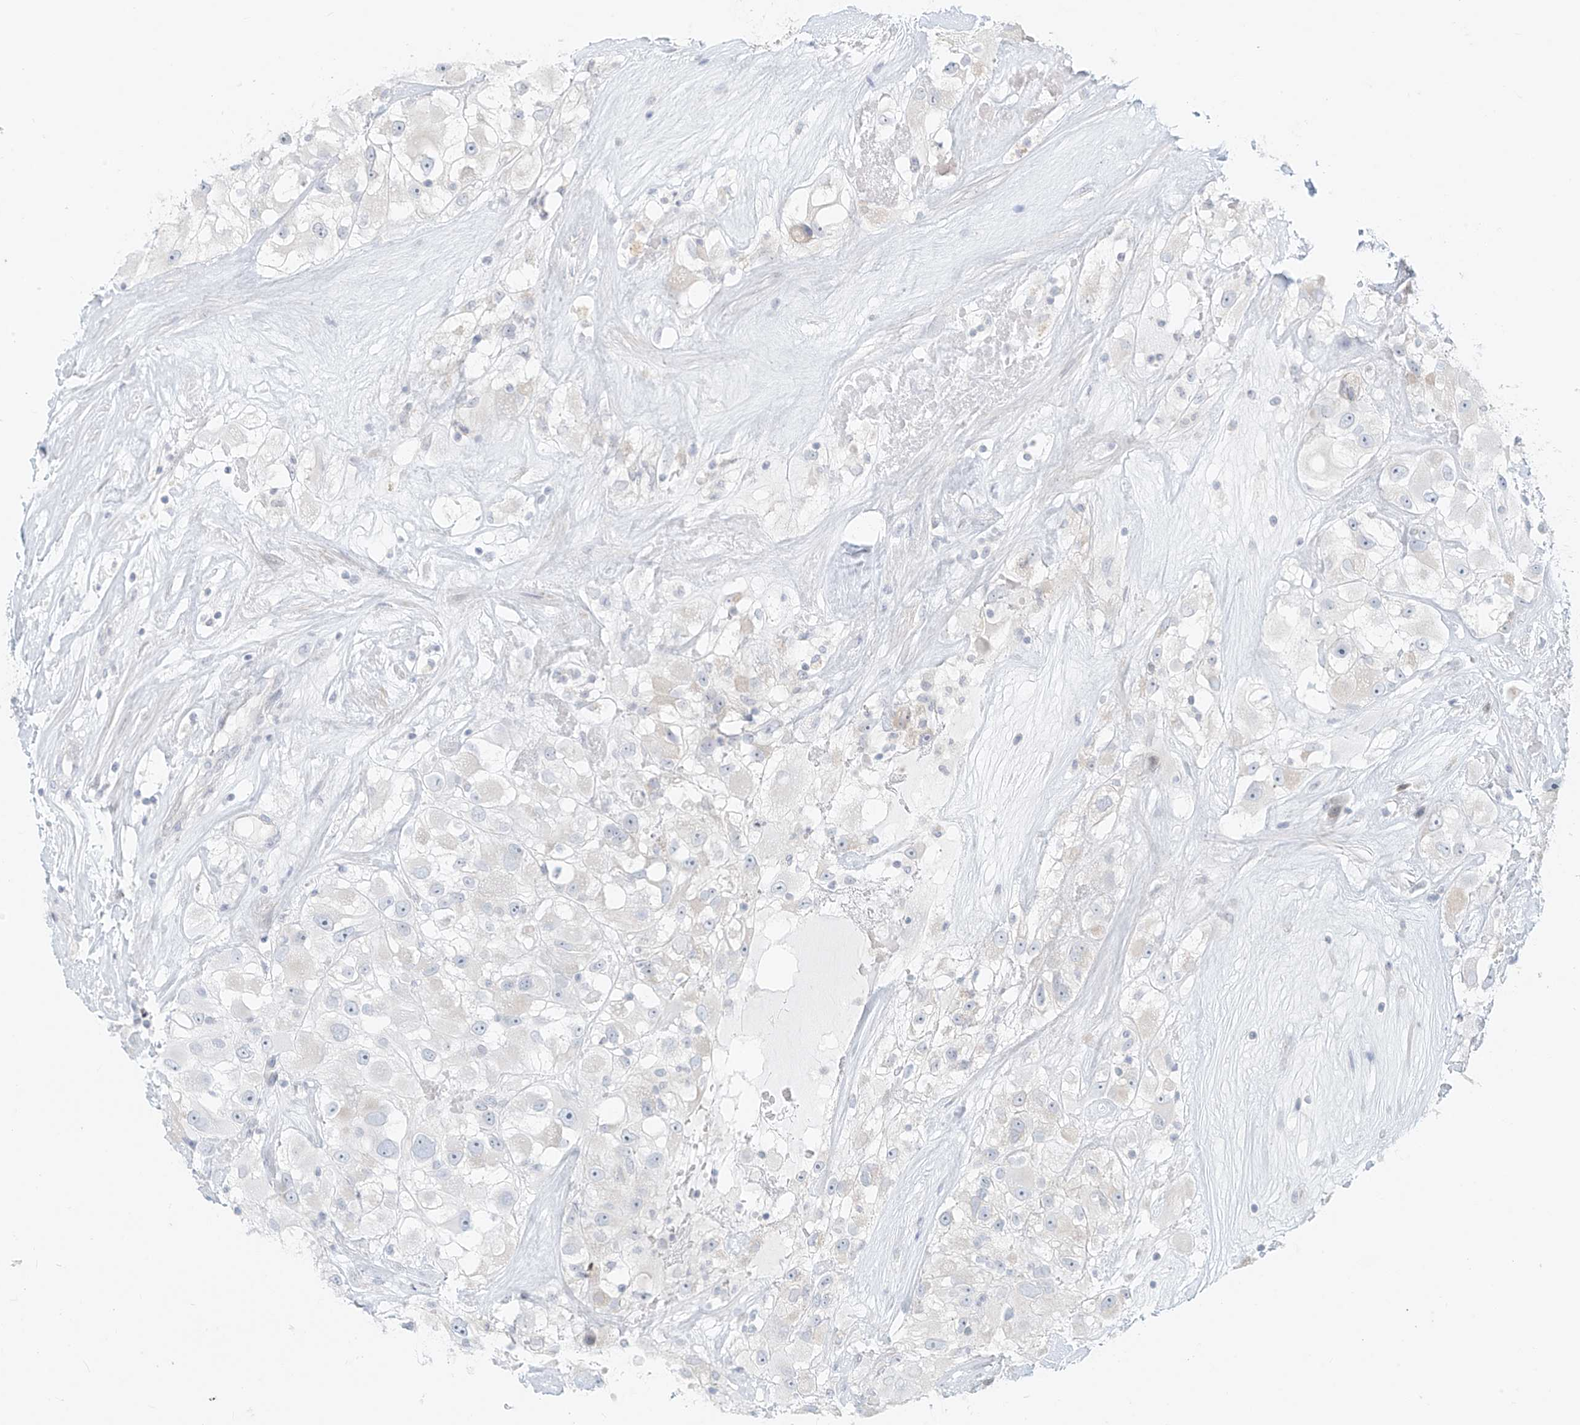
{"staining": {"intensity": "negative", "quantity": "none", "location": "none"}, "tissue": "renal cancer", "cell_type": "Tumor cells", "image_type": "cancer", "snomed": [{"axis": "morphology", "description": "Adenocarcinoma, NOS"}, {"axis": "topography", "description": "Kidney"}], "caption": "IHC of renal cancer displays no staining in tumor cells.", "gene": "OSBPL7", "patient": {"sex": "female", "age": 52}}